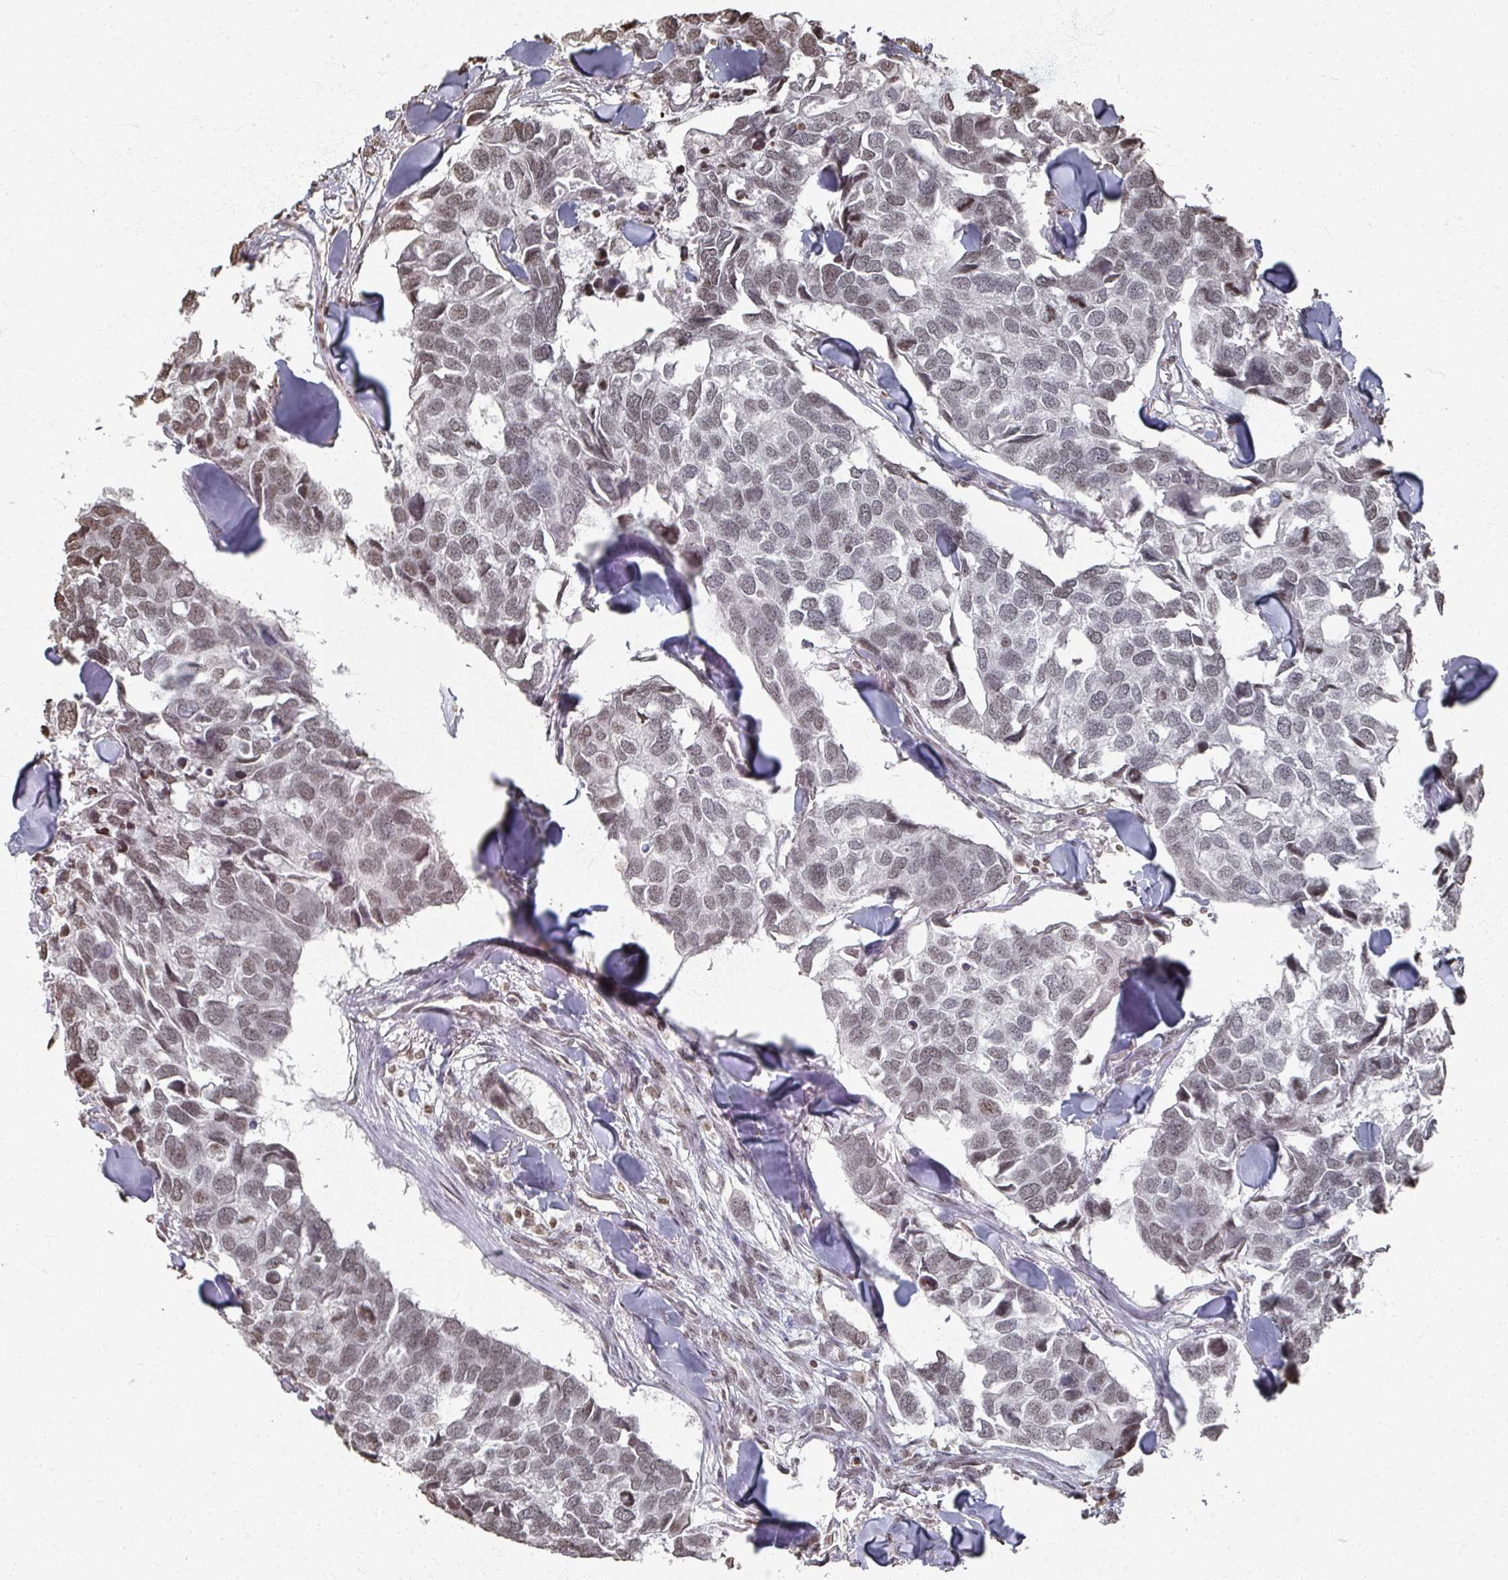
{"staining": {"intensity": "weak", "quantity": "25%-75%", "location": "nuclear"}, "tissue": "breast cancer", "cell_type": "Tumor cells", "image_type": "cancer", "snomed": [{"axis": "morphology", "description": "Duct carcinoma"}, {"axis": "topography", "description": "Breast"}], "caption": "Human invasive ductal carcinoma (breast) stained for a protein (brown) exhibits weak nuclear positive staining in approximately 25%-75% of tumor cells.", "gene": "DCUN1D5", "patient": {"sex": "female", "age": 83}}